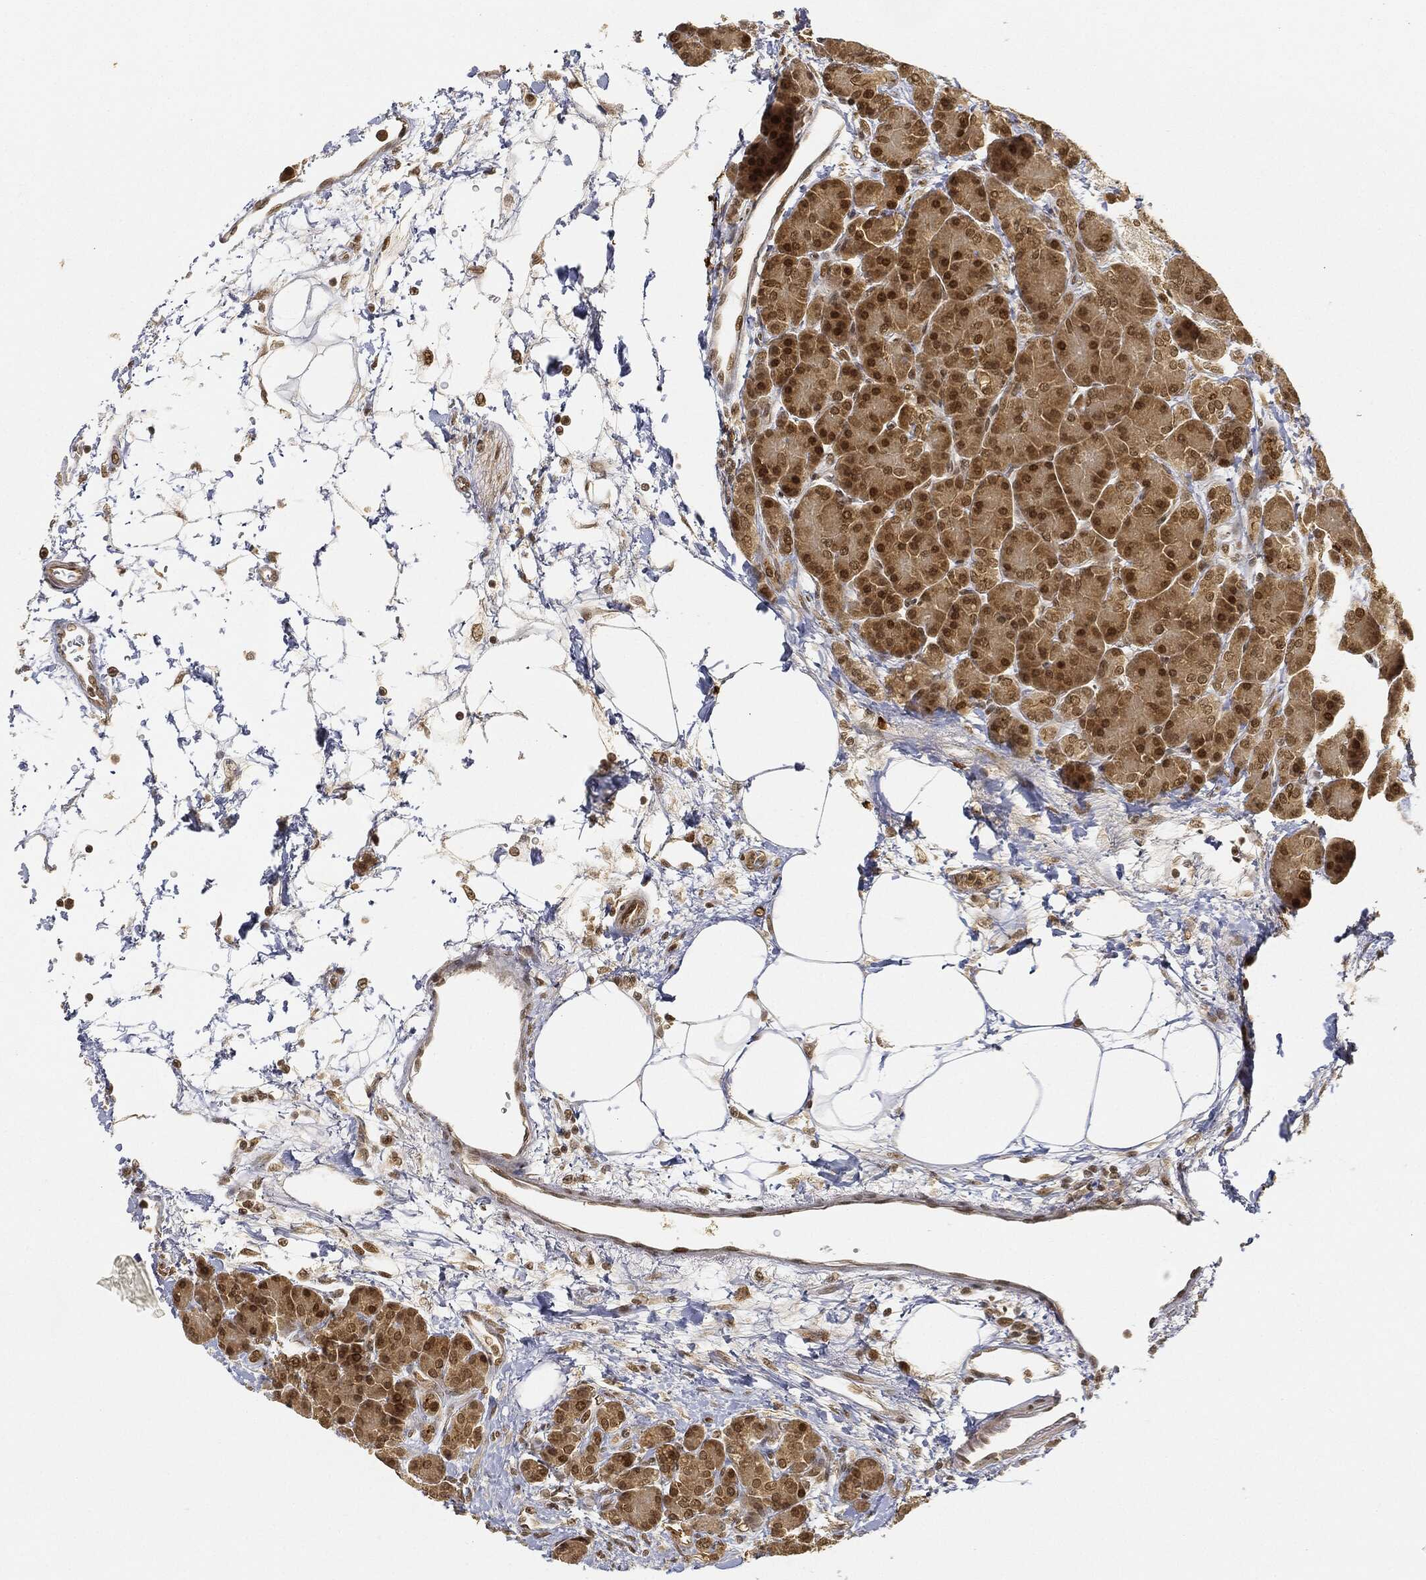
{"staining": {"intensity": "strong", "quantity": "25%-75%", "location": "nuclear"}, "tissue": "pancreas", "cell_type": "Exocrine glandular cells", "image_type": "normal", "snomed": [{"axis": "morphology", "description": "Normal tissue, NOS"}, {"axis": "topography", "description": "Pancreas"}], "caption": "Strong nuclear expression for a protein is identified in about 25%-75% of exocrine glandular cells of normal pancreas using immunohistochemistry (IHC).", "gene": "CIB1", "patient": {"sex": "female", "age": 63}}